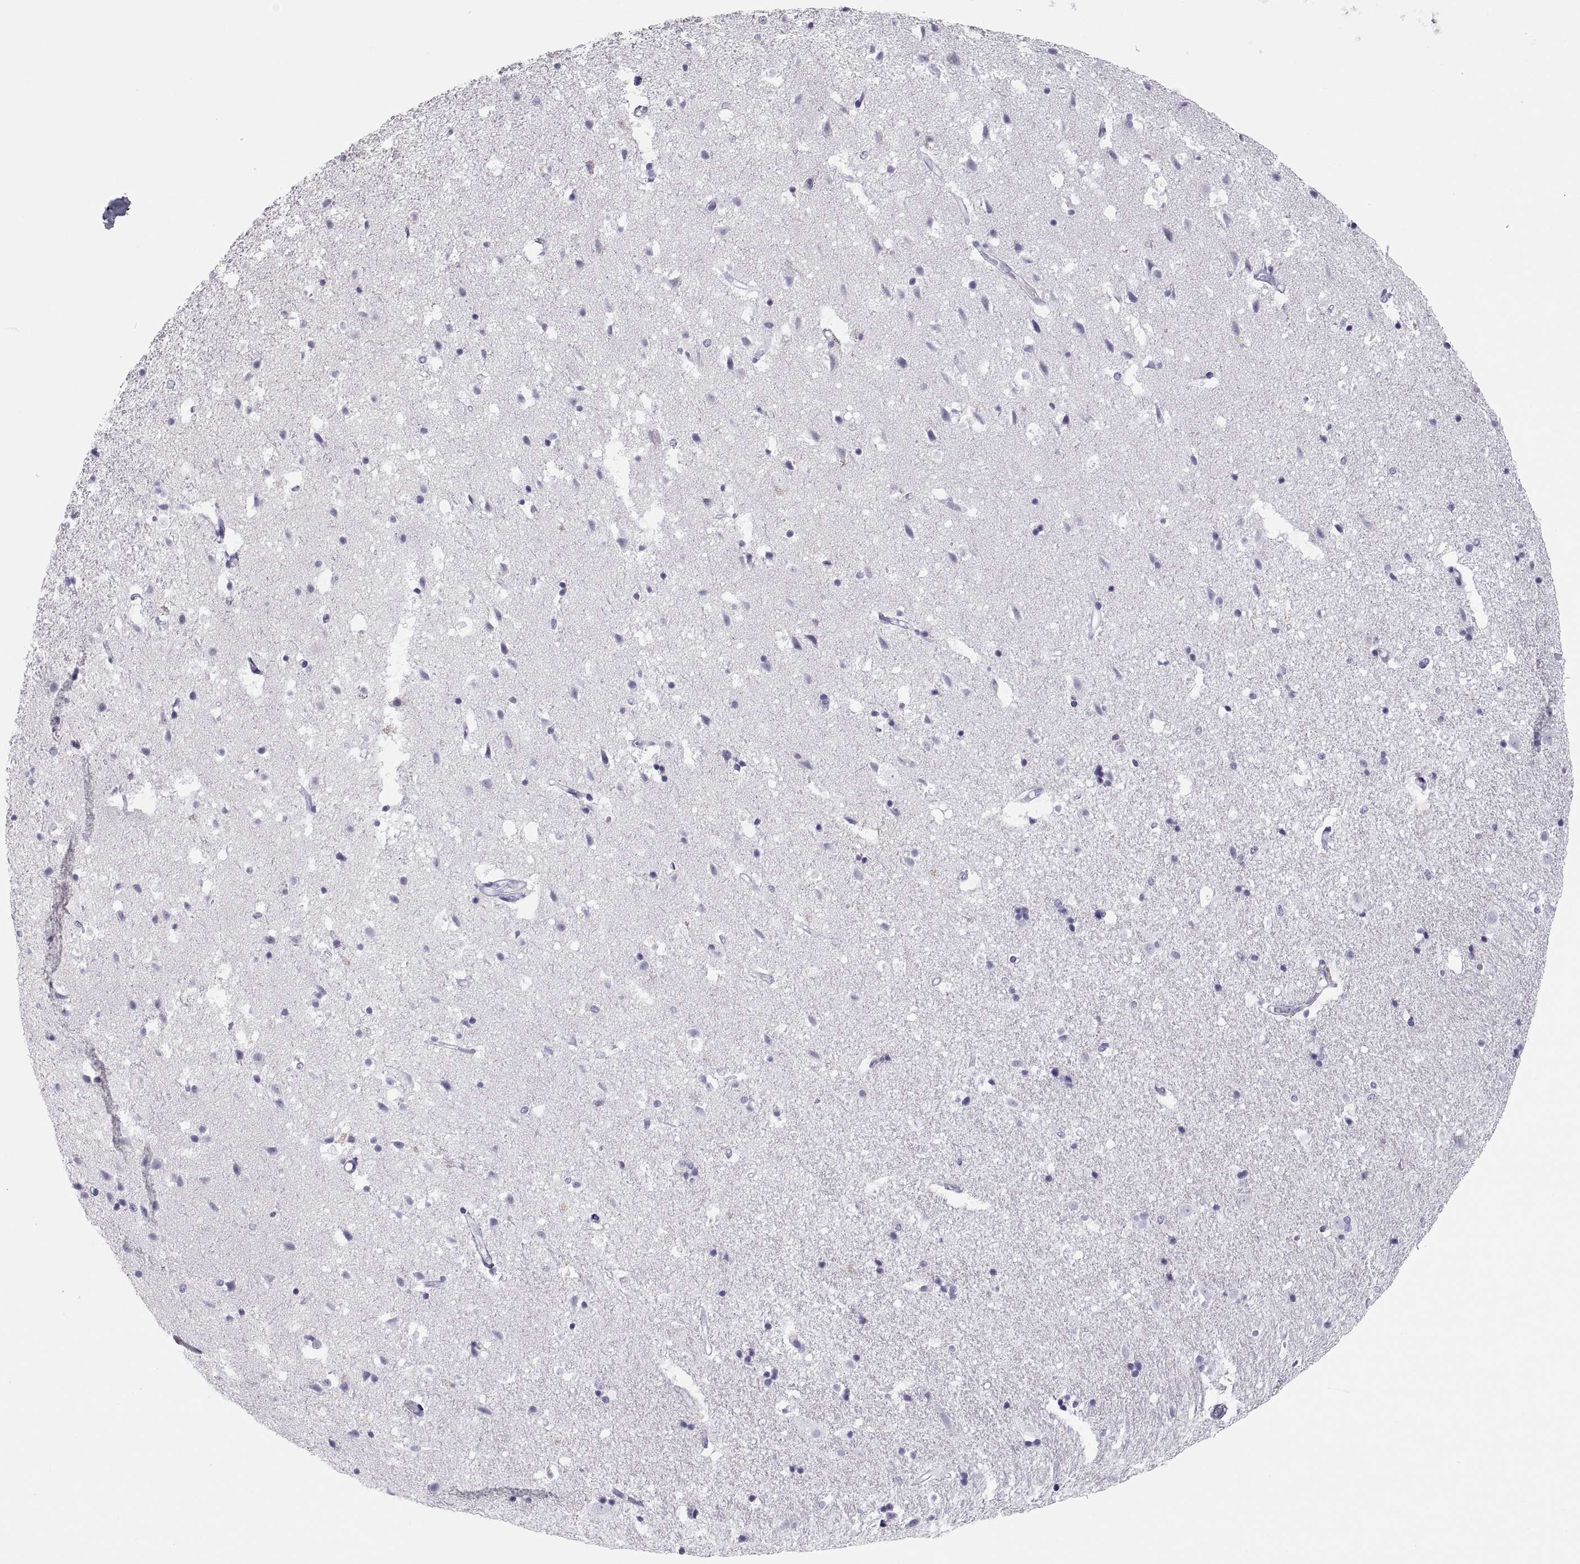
{"staining": {"intensity": "negative", "quantity": "none", "location": "none"}, "tissue": "hippocampus", "cell_type": "Glial cells", "image_type": "normal", "snomed": [{"axis": "morphology", "description": "Normal tissue, NOS"}, {"axis": "topography", "description": "Hippocampus"}], "caption": "This is a histopathology image of immunohistochemistry (IHC) staining of normal hippocampus, which shows no positivity in glial cells. The staining is performed using DAB (3,3'-diaminobenzidine) brown chromogen with nuclei counter-stained in using hematoxylin.", "gene": "MAGEB2", "patient": {"sex": "male", "age": 49}}